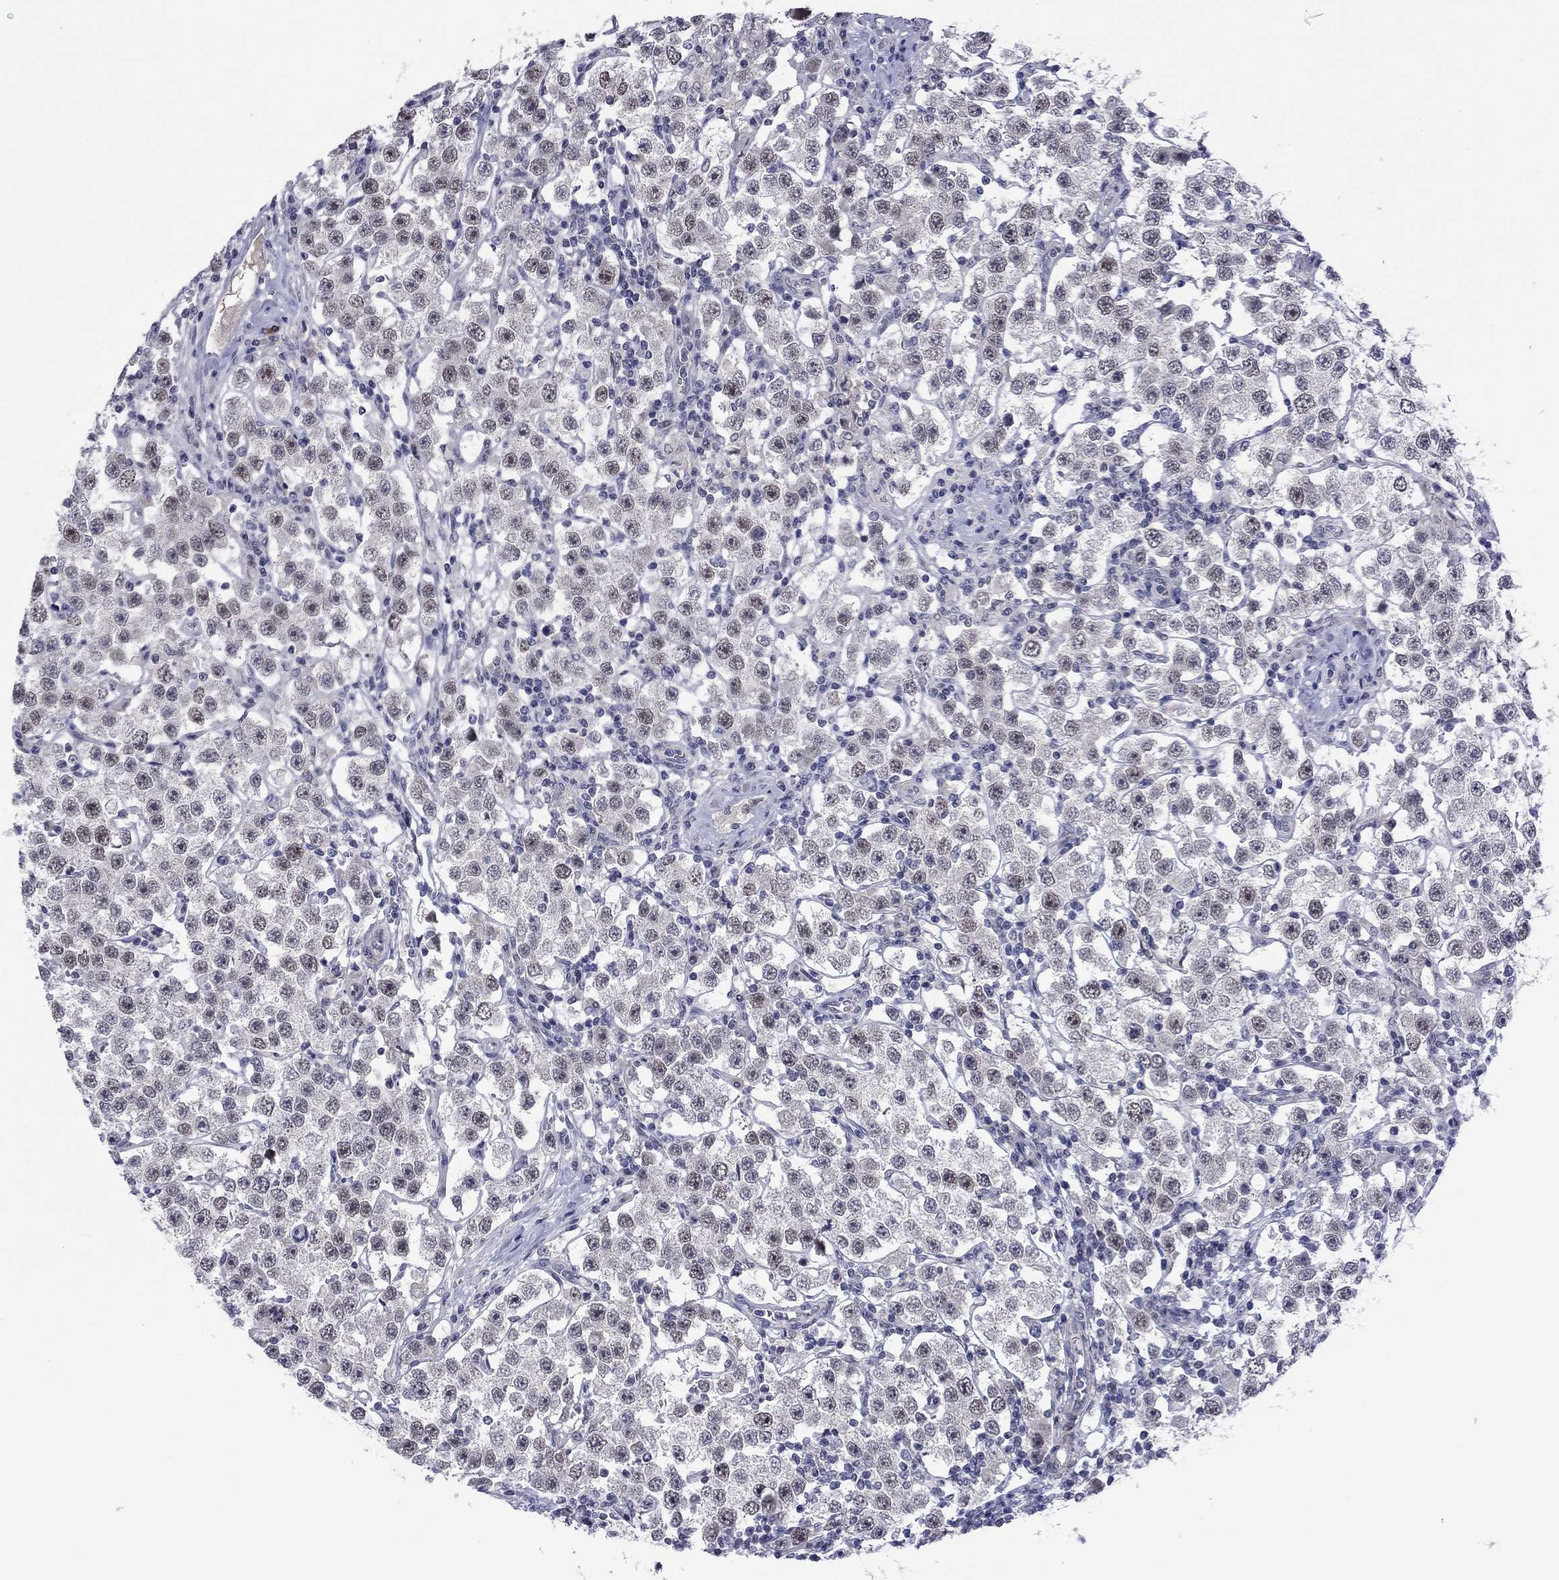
{"staining": {"intensity": "weak", "quantity": "25%-75%", "location": "nuclear"}, "tissue": "testis cancer", "cell_type": "Tumor cells", "image_type": "cancer", "snomed": [{"axis": "morphology", "description": "Seminoma, NOS"}, {"axis": "topography", "description": "Testis"}], "caption": "Immunohistochemistry (DAB) staining of testis seminoma shows weak nuclear protein expression in approximately 25%-75% of tumor cells. The protein of interest is stained brown, and the nuclei are stained in blue (DAB (3,3'-diaminobenzidine) IHC with brightfield microscopy, high magnification).", "gene": "POU5F2", "patient": {"sex": "male", "age": 37}}